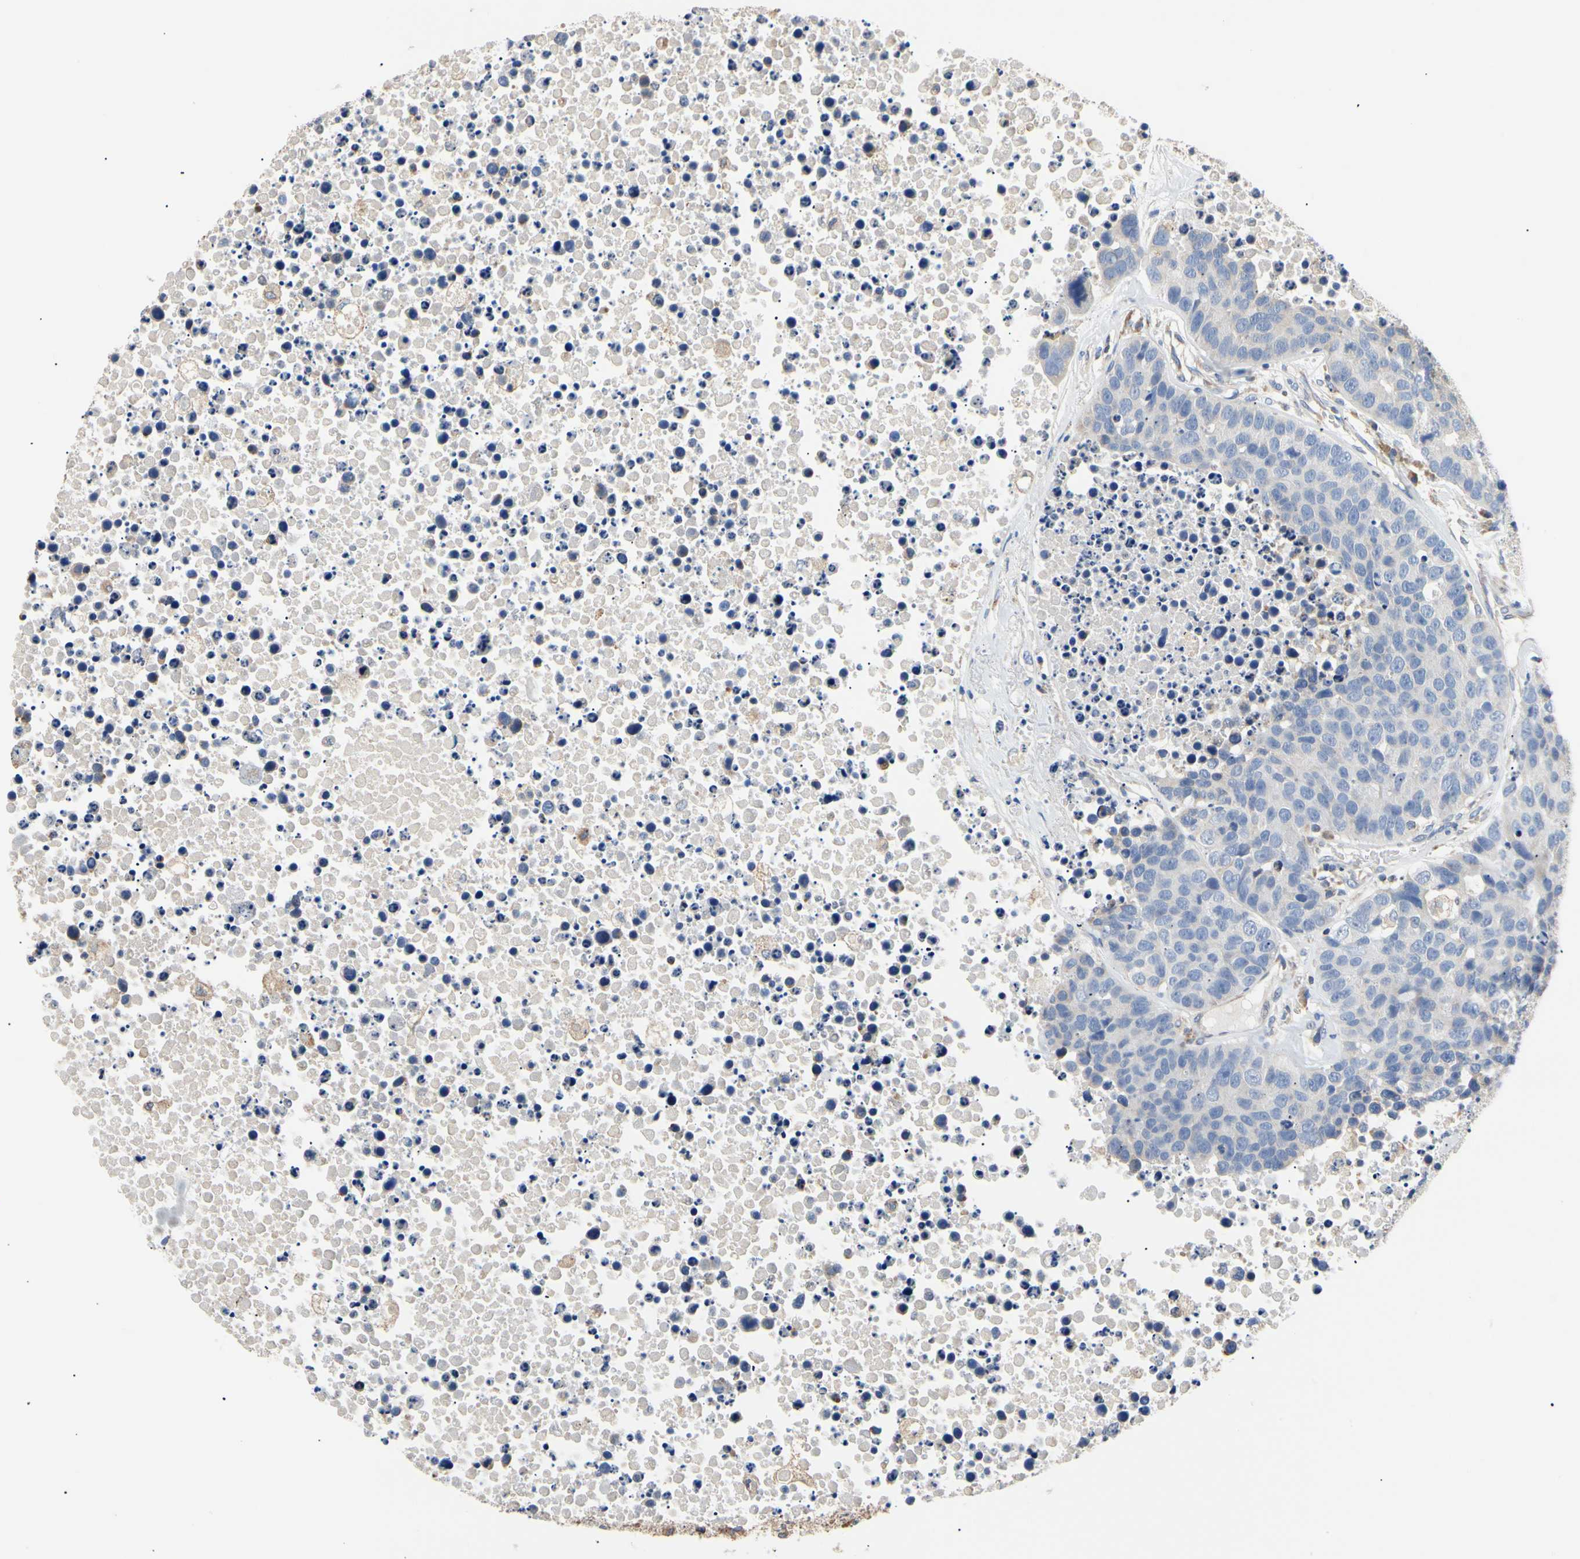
{"staining": {"intensity": "negative", "quantity": "none", "location": "none"}, "tissue": "carcinoid", "cell_type": "Tumor cells", "image_type": "cancer", "snomed": [{"axis": "morphology", "description": "Carcinoid, malignant, NOS"}, {"axis": "topography", "description": "Lung"}], "caption": "Immunohistochemistry image of neoplastic tissue: carcinoid stained with DAB reveals no significant protein staining in tumor cells.", "gene": "PLGRKT", "patient": {"sex": "male", "age": 60}}